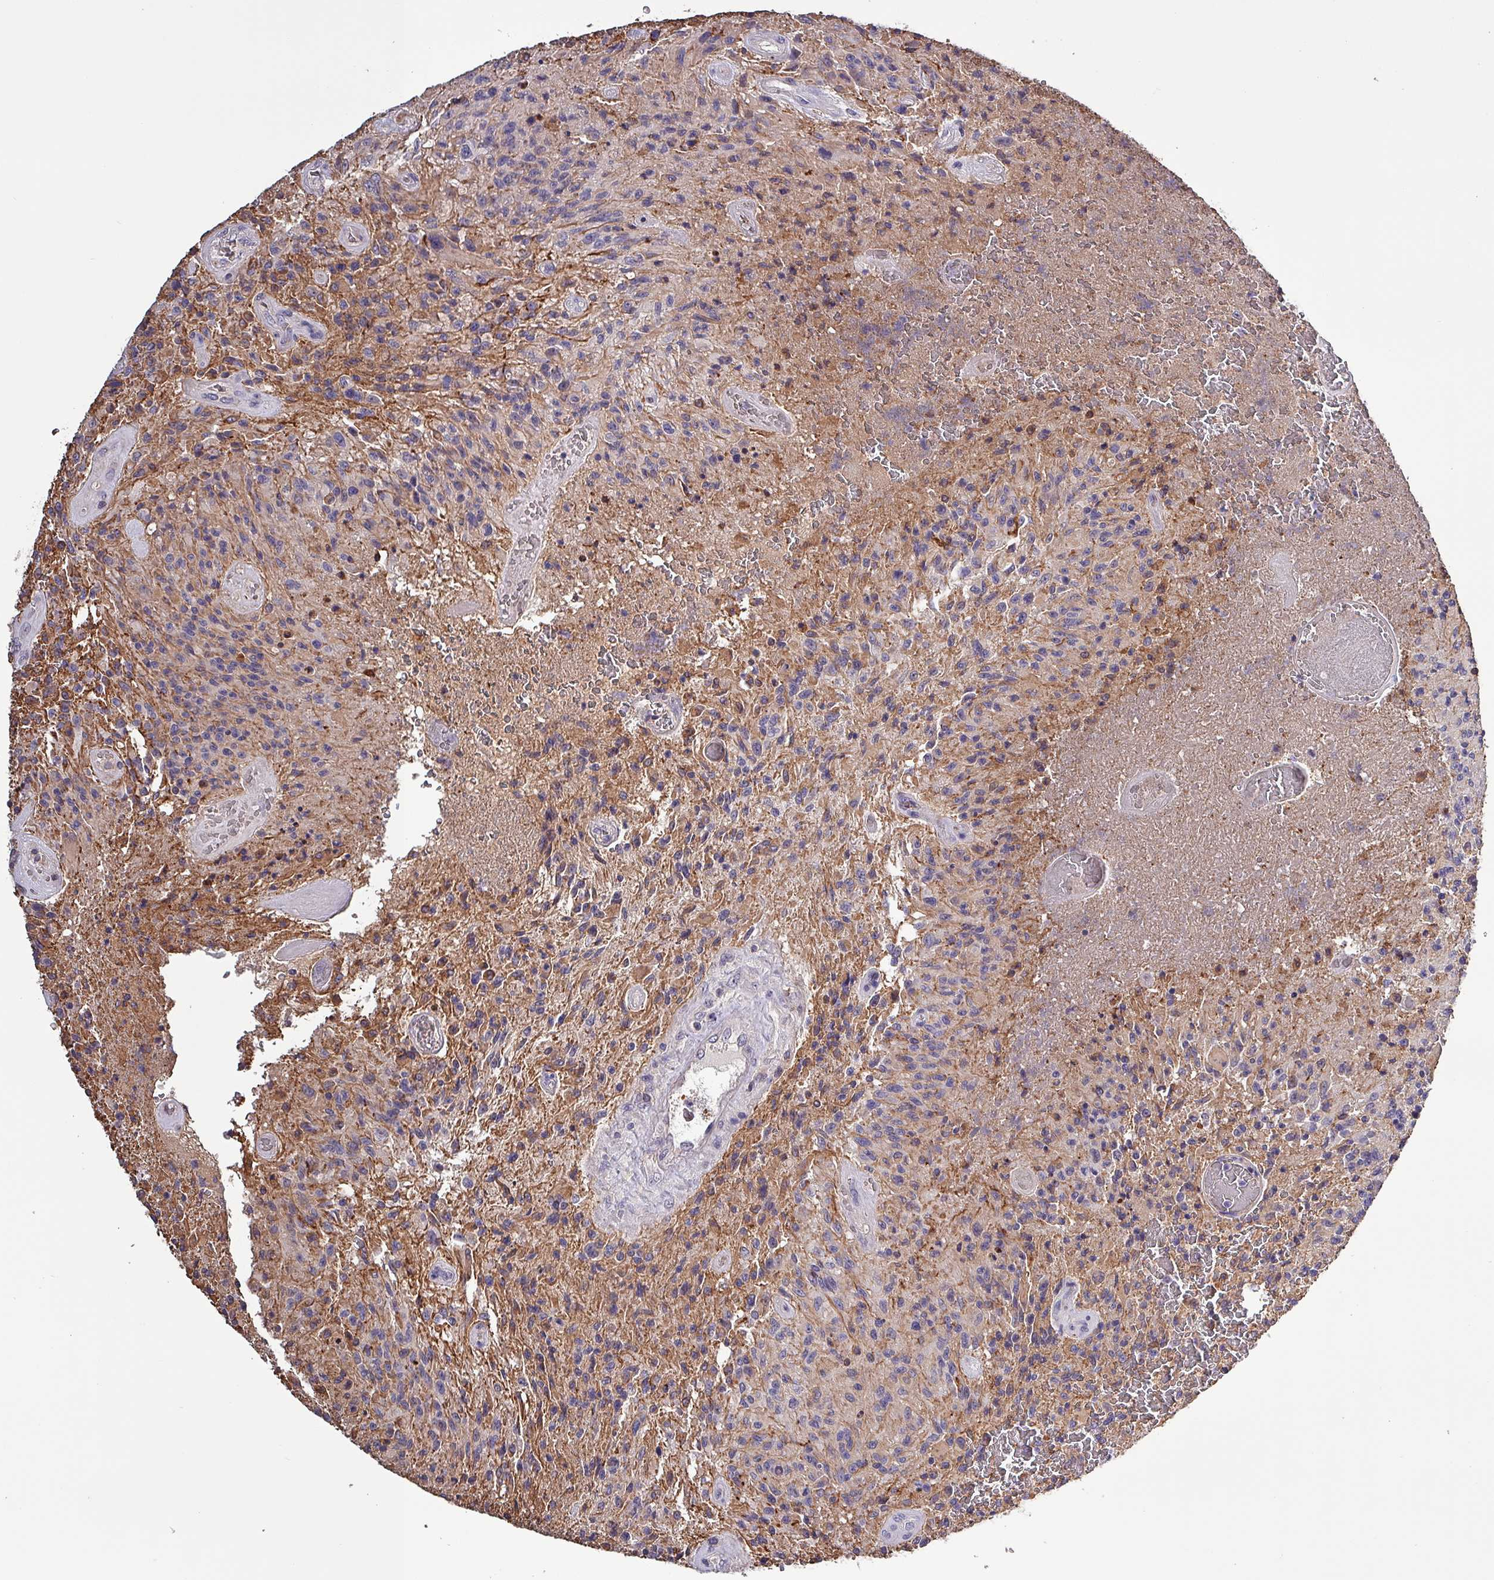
{"staining": {"intensity": "weak", "quantity": "<25%", "location": "cytoplasmic/membranous"}, "tissue": "glioma", "cell_type": "Tumor cells", "image_type": "cancer", "snomed": [{"axis": "morphology", "description": "Normal tissue, NOS"}, {"axis": "morphology", "description": "Glioma, malignant, High grade"}, {"axis": "topography", "description": "Cerebral cortex"}], "caption": "DAB immunohistochemical staining of human glioma displays no significant staining in tumor cells. Brightfield microscopy of IHC stained with DAB (3,3'-diaminobenzidine) (brown) and hematoxylin (blue), captured at high magnification.", "gene": "HTRA4", "patient": {"sex": "male", "age": 56}}